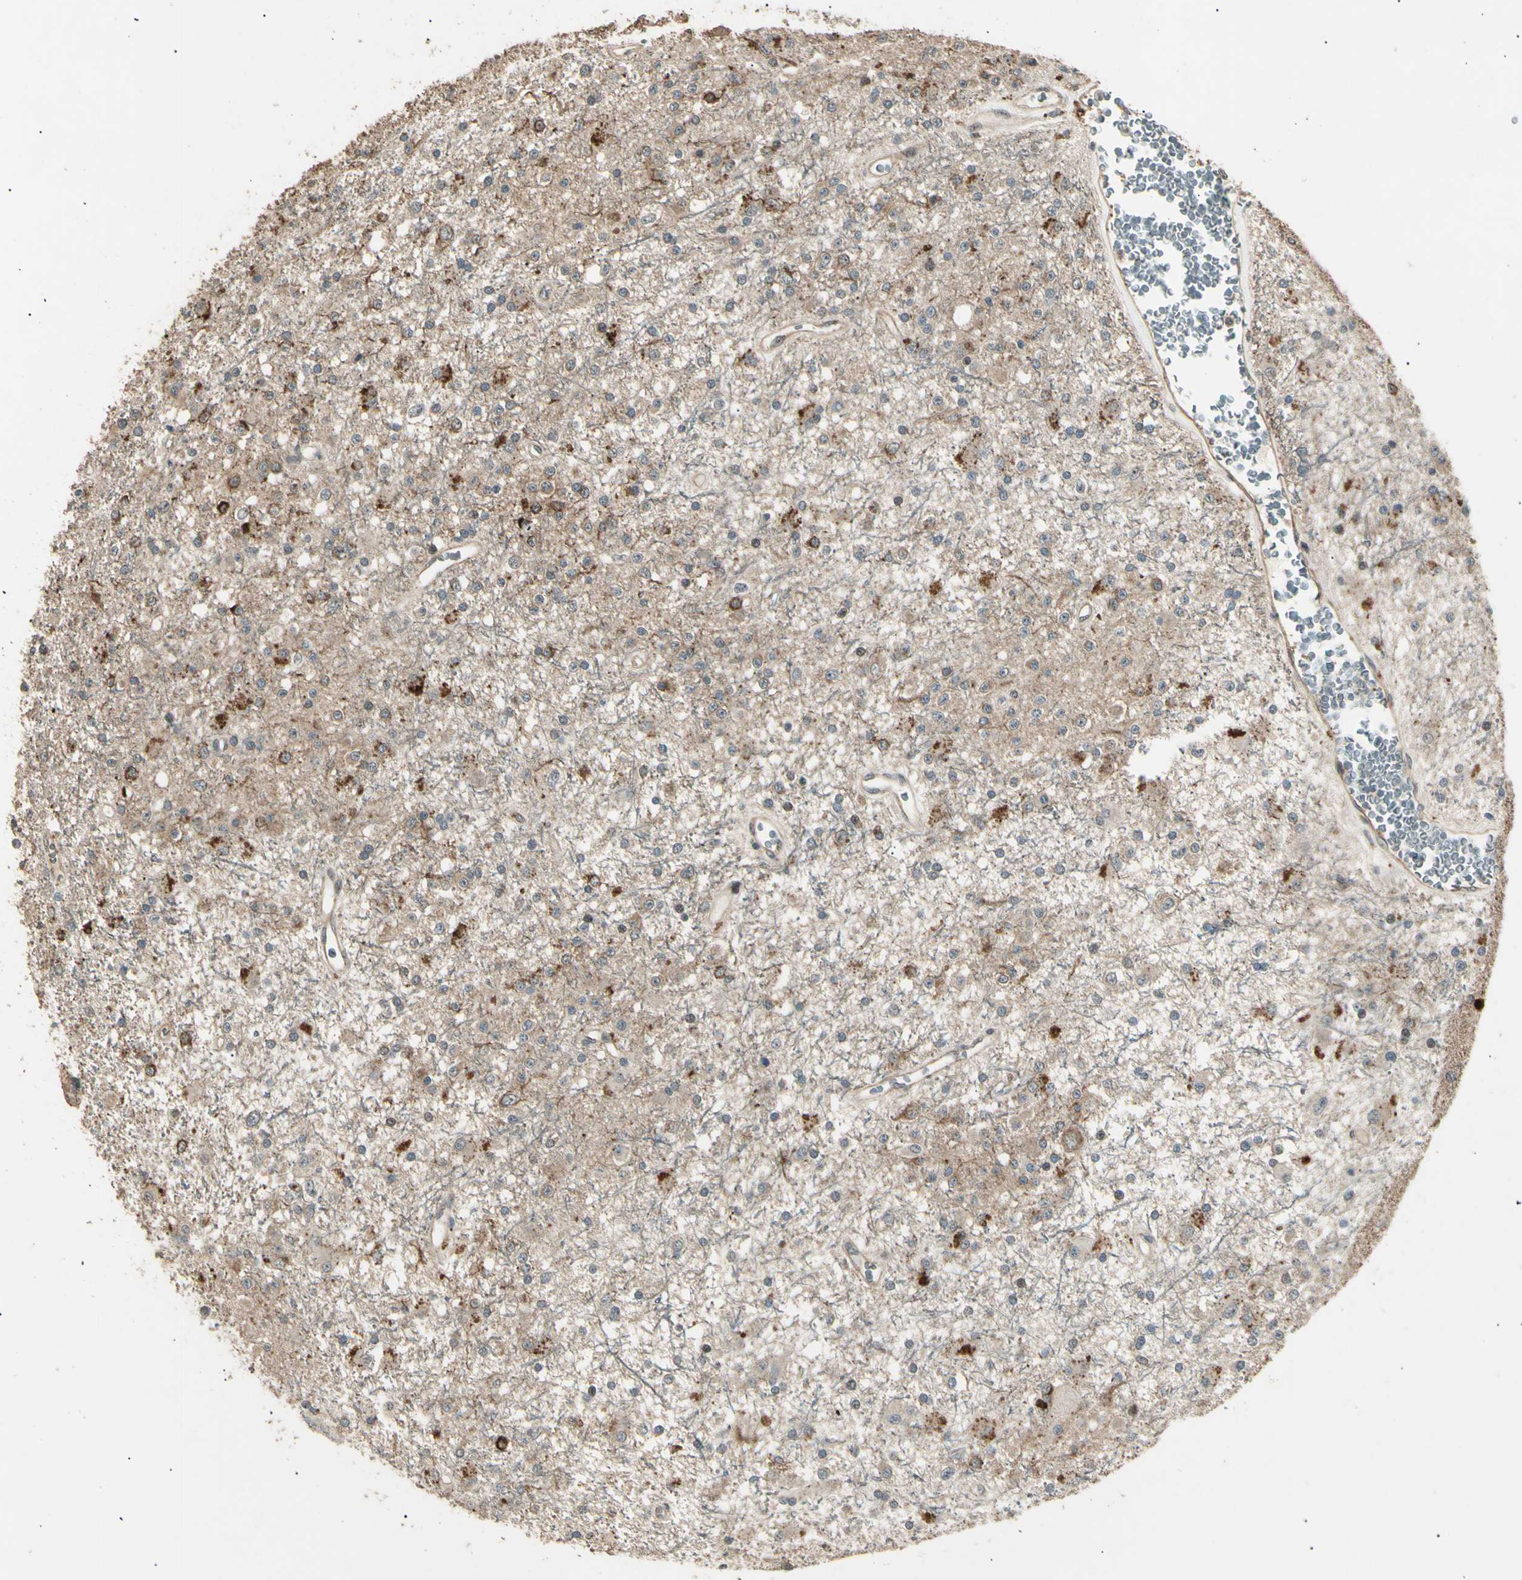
{"staining": {"intensity": "moderate", "quantity": "<25%", "location": "cytoplasmic/membranous"}, "tissue": "glioma", "cell_type": "Tumor cells", "image_type": "cancer", "snomed": [{"axis": "morphology", "description": "Glioma, malignant, Low grade"}, {"axis": "topography", "description": "Brain"}], "caption": "This micrograph demonstrates immunohistochemistry (IHC) staining of glioma, with low moderate cytoplasmic/membranous expression in approximately <25% of tumor cells.", "gene": "NUAK2", "patient": {"sex": "male", "age": 58}}